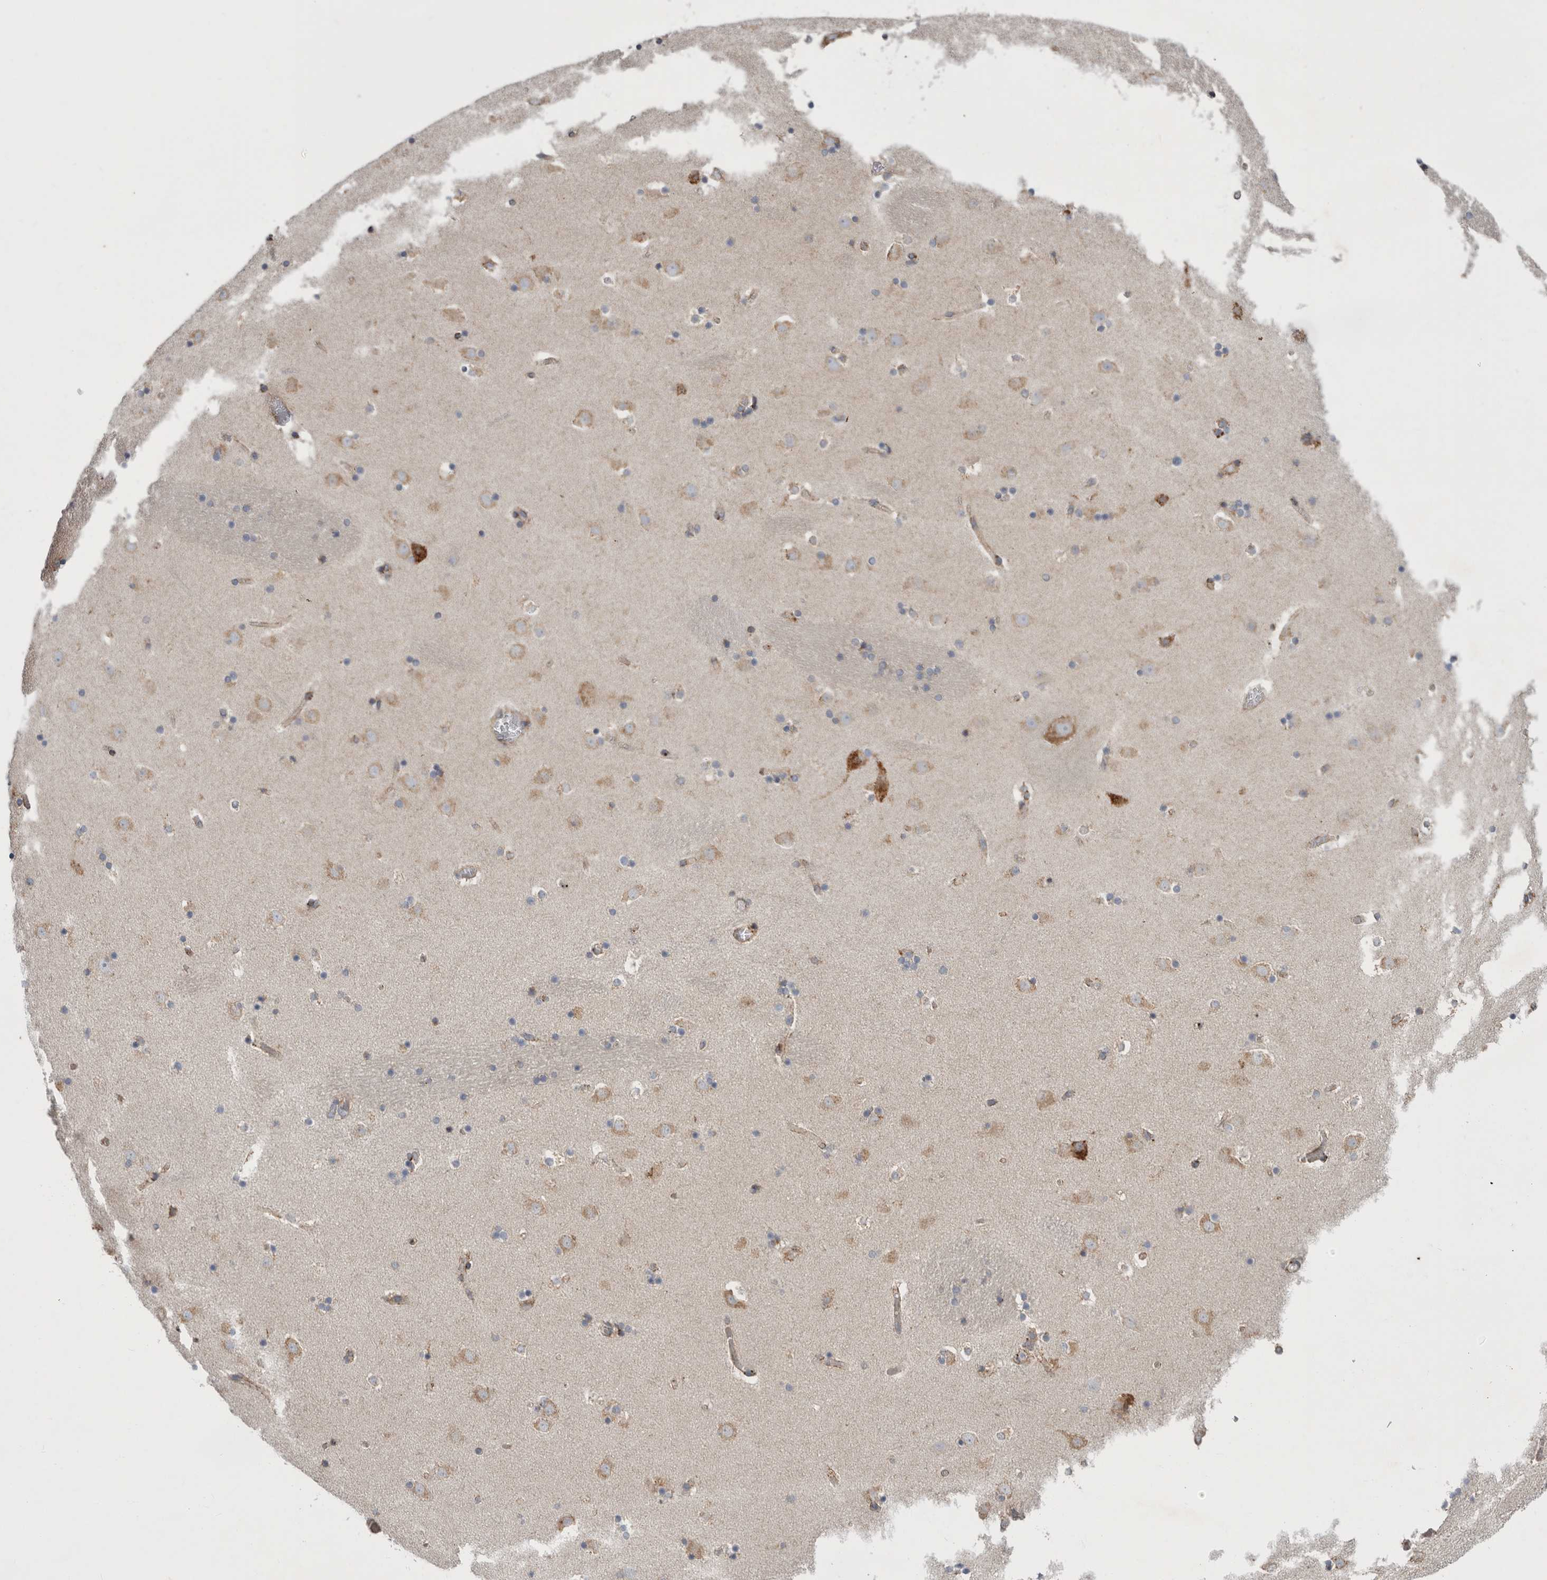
{"staining": {"intensity": "moderate", "quantity": "<25%", "location": "cytoplasmic/membranous"}, "tissue": "caudate", "cell_type": "Glial cells", "image_type": "normal", "snomed": [{"axis": "morphology", "description": "Normal tissue, NOS"}, {"axis": "topography", "description": "Lateral ventricle wall"}], "caption": "Unremarkable caudate was stained to show a protein in brown. There is low levels of moderate cytoplasmic/membranous positivity in about <25% of glial cells. (DAB IHC, brown staining for protein, blue staining for nuclei).", "gene": "GANAB", "patient": {"sex": "male", "age": 45}}